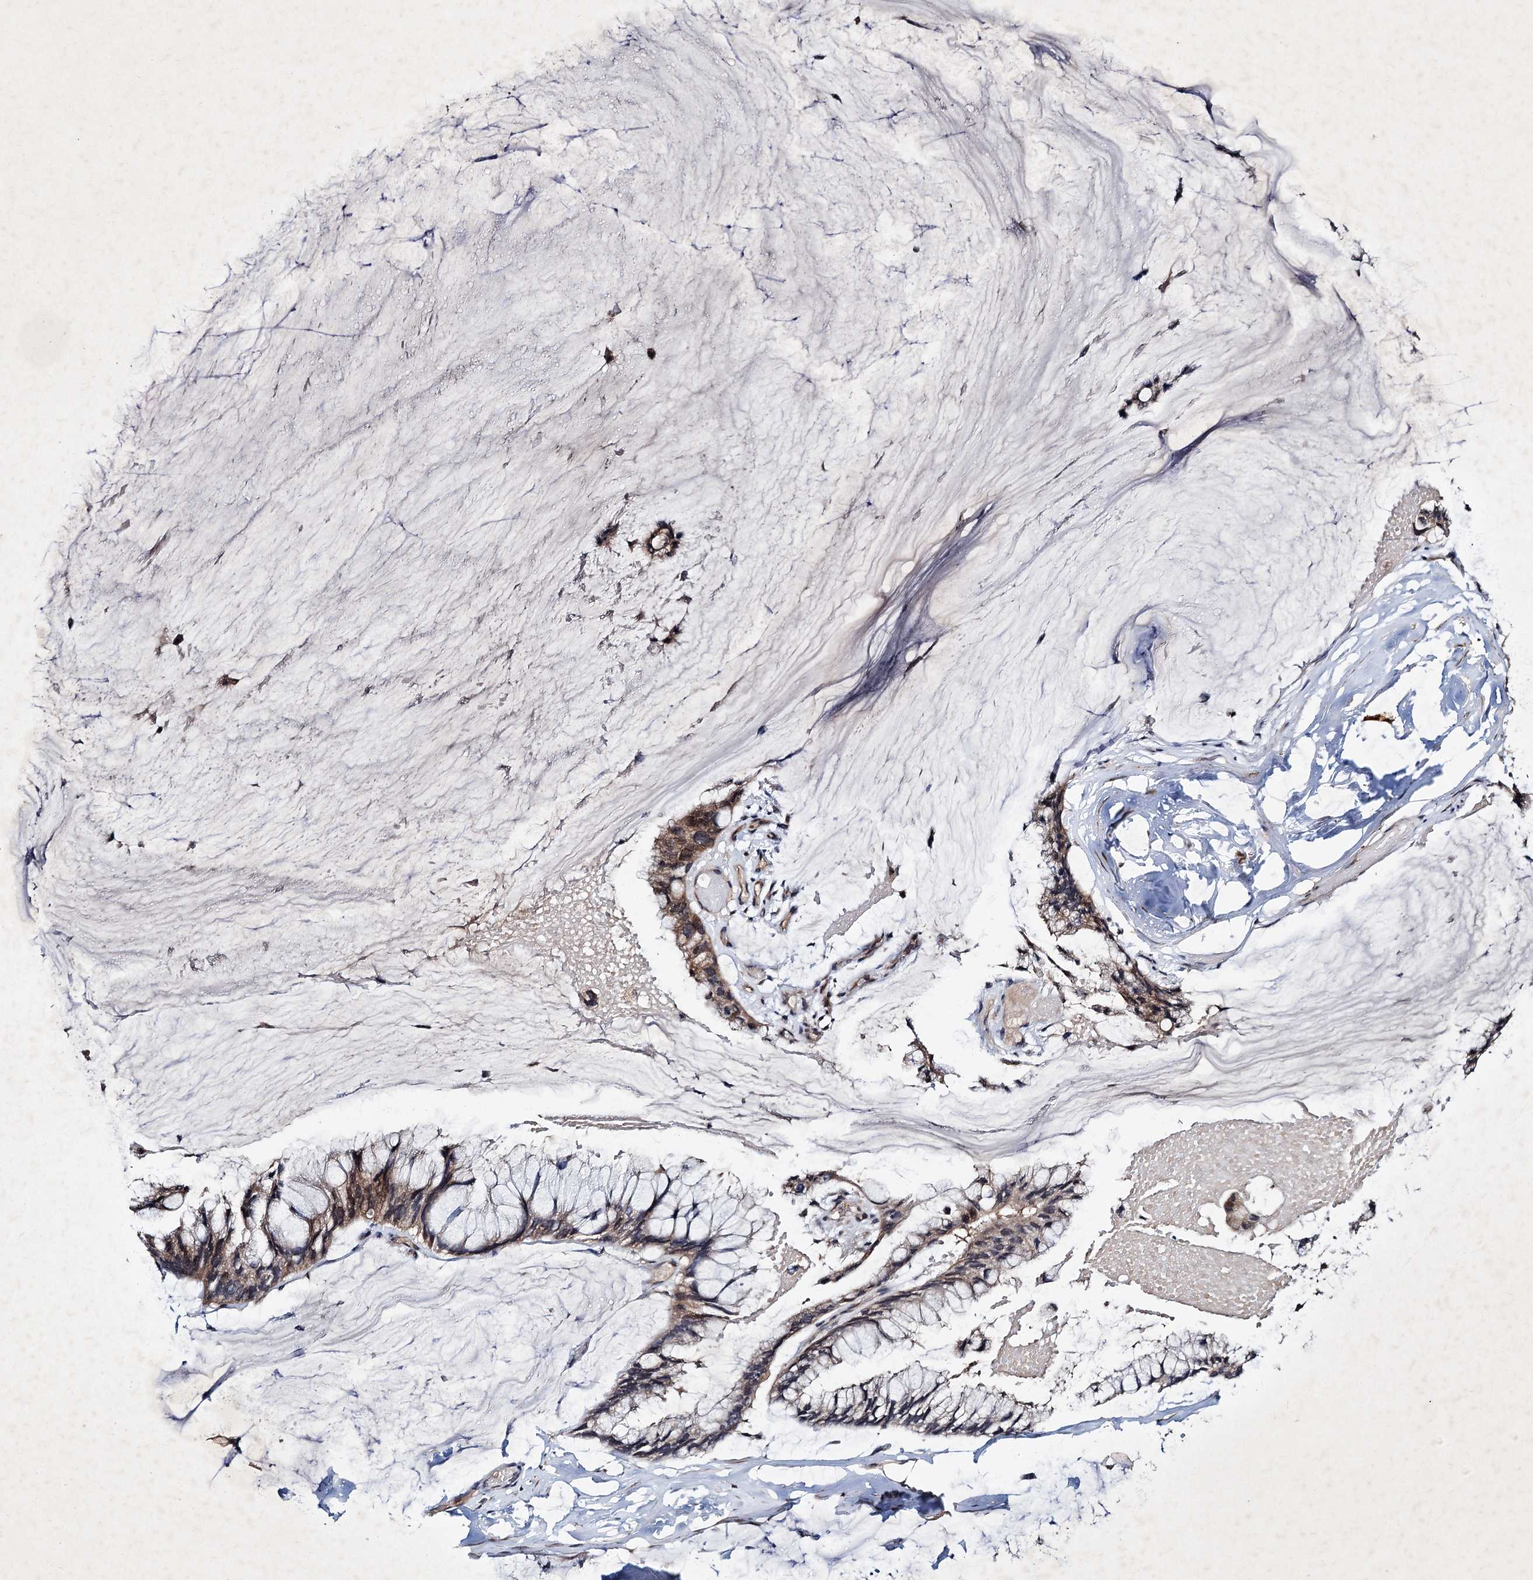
{"staining": {"intensity": "moderate", "quantity": "25%-75%", "location": "cytoplasmic/membranous"}, "tissue": "ovarian cancer", "cell_type": "Tumor cells", "image_type": "cancer", "snomed": [{"axis": "morphology", "description": "Cystadenocarcinoma, mucinous, NOS"}, {"axis": "topography", "description": "Ovary"}], "caption": "Tumor cells show medium levels of moderate cytoplasmic/membranous expression in approximately 25%-75% of cells in human ovarian cancer (mucinous cystadenocarcinoma).", "gene": "TMEM39B", "patient": {"sex": "female", "age": 39}}